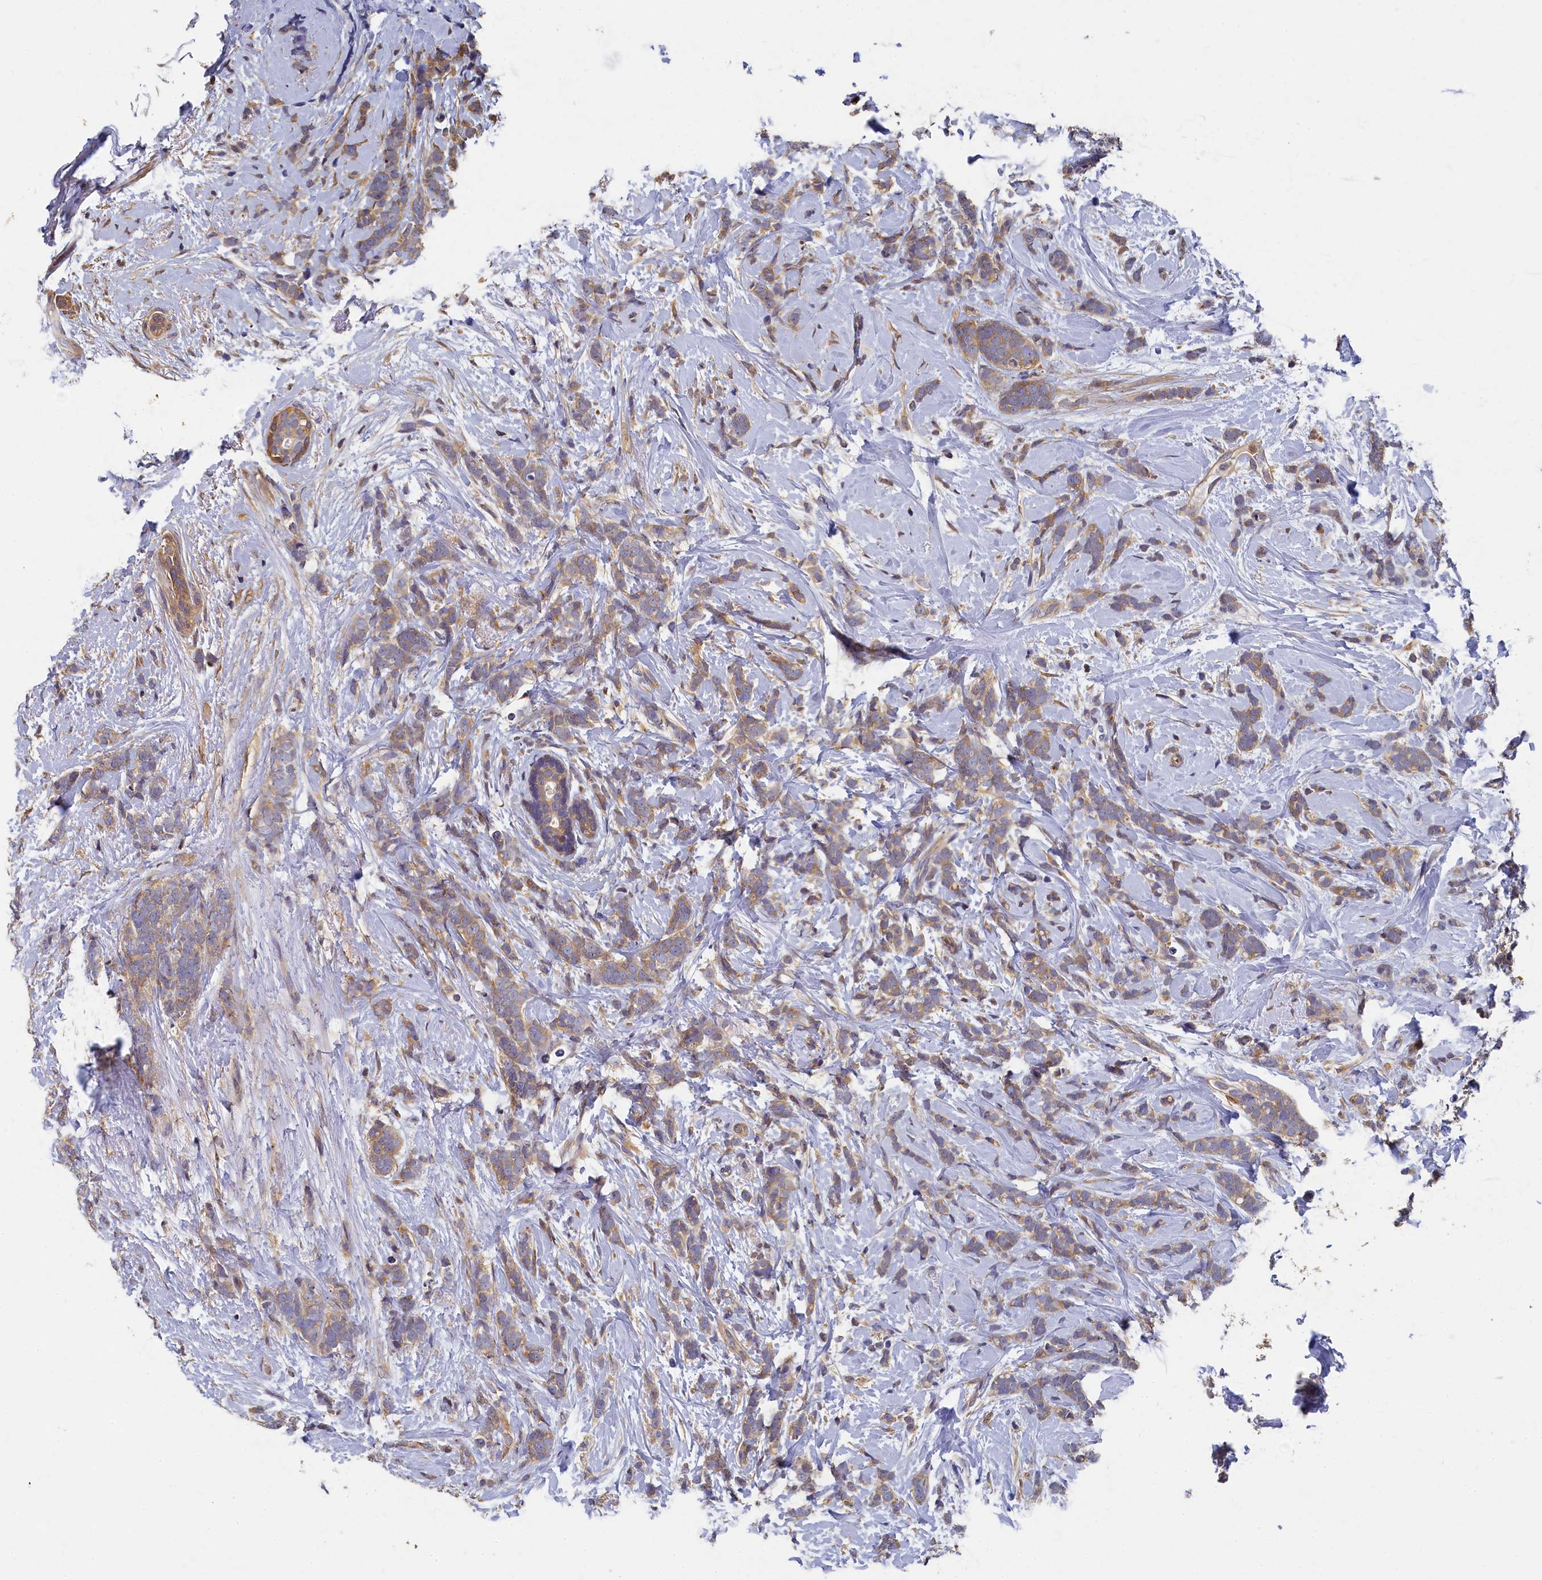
{"staining": {"intensity": "moderate", "quantity": ">75%", "location": "cytoplasmic/membranous"}, "tissue": "breast cancer", "cell_type": "Tumor cells", "image_type": "cancer", "snomed": [{"axis": "morphology", "description": "Lobular carcinoma"}, {"axis": "topography", "description": "Breast"}], "caption": "Protein expression analysis of breast cancer (lobular carcinoma) exhibits moderate cytoplasmic/membranous staining in approximately >75% of tumor cells. (Brightfield microscopy of DAB IHC at high magnification).", "gene": "TBCB", "patient": {"sex": "female", "age": 58}}